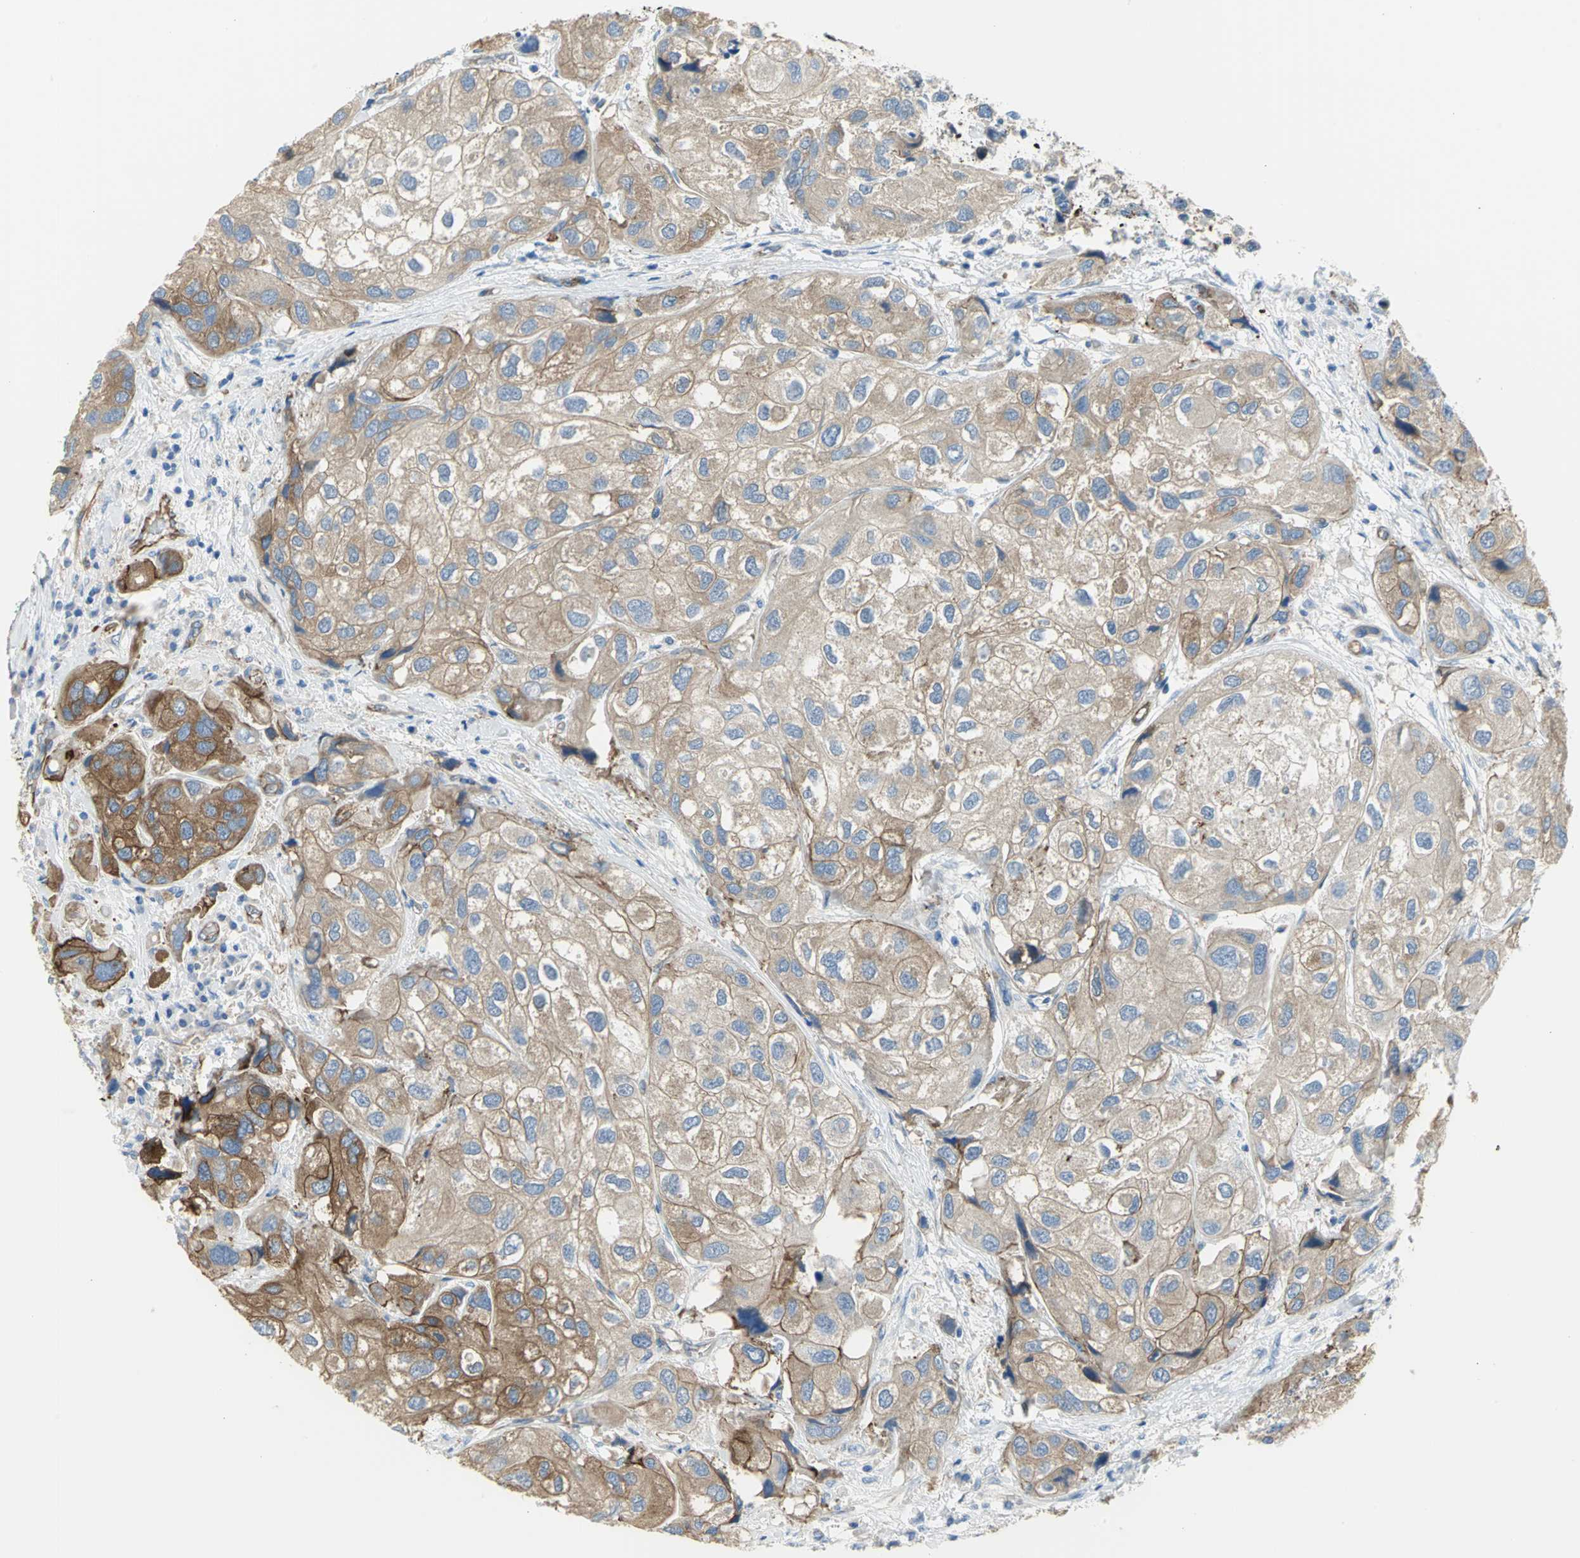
{"staining": {"intensity": "moderate", "quantity": ">75%", "location": "cytoplasmic/membranous"}, "tissue": "urothelial cancer", "cell_type": "Tumor cells", "image_type": "cancer", "snomed": [{"axis": "morphology", "description": "Urothelial carcinoma, High grade"}, {"axis": "topography", "description": "Urinary bladder"}], "caption": "The micrograph demonstrates a brown stain indicating the presence of a protein in the cytoplasmic/membranous of tumor cells in urothelial cancer. Ihc stains the protein in brown and the nuclei are stained blue.", "gene": "FLNB", "patient": {"sex": "female", "age": 64}}